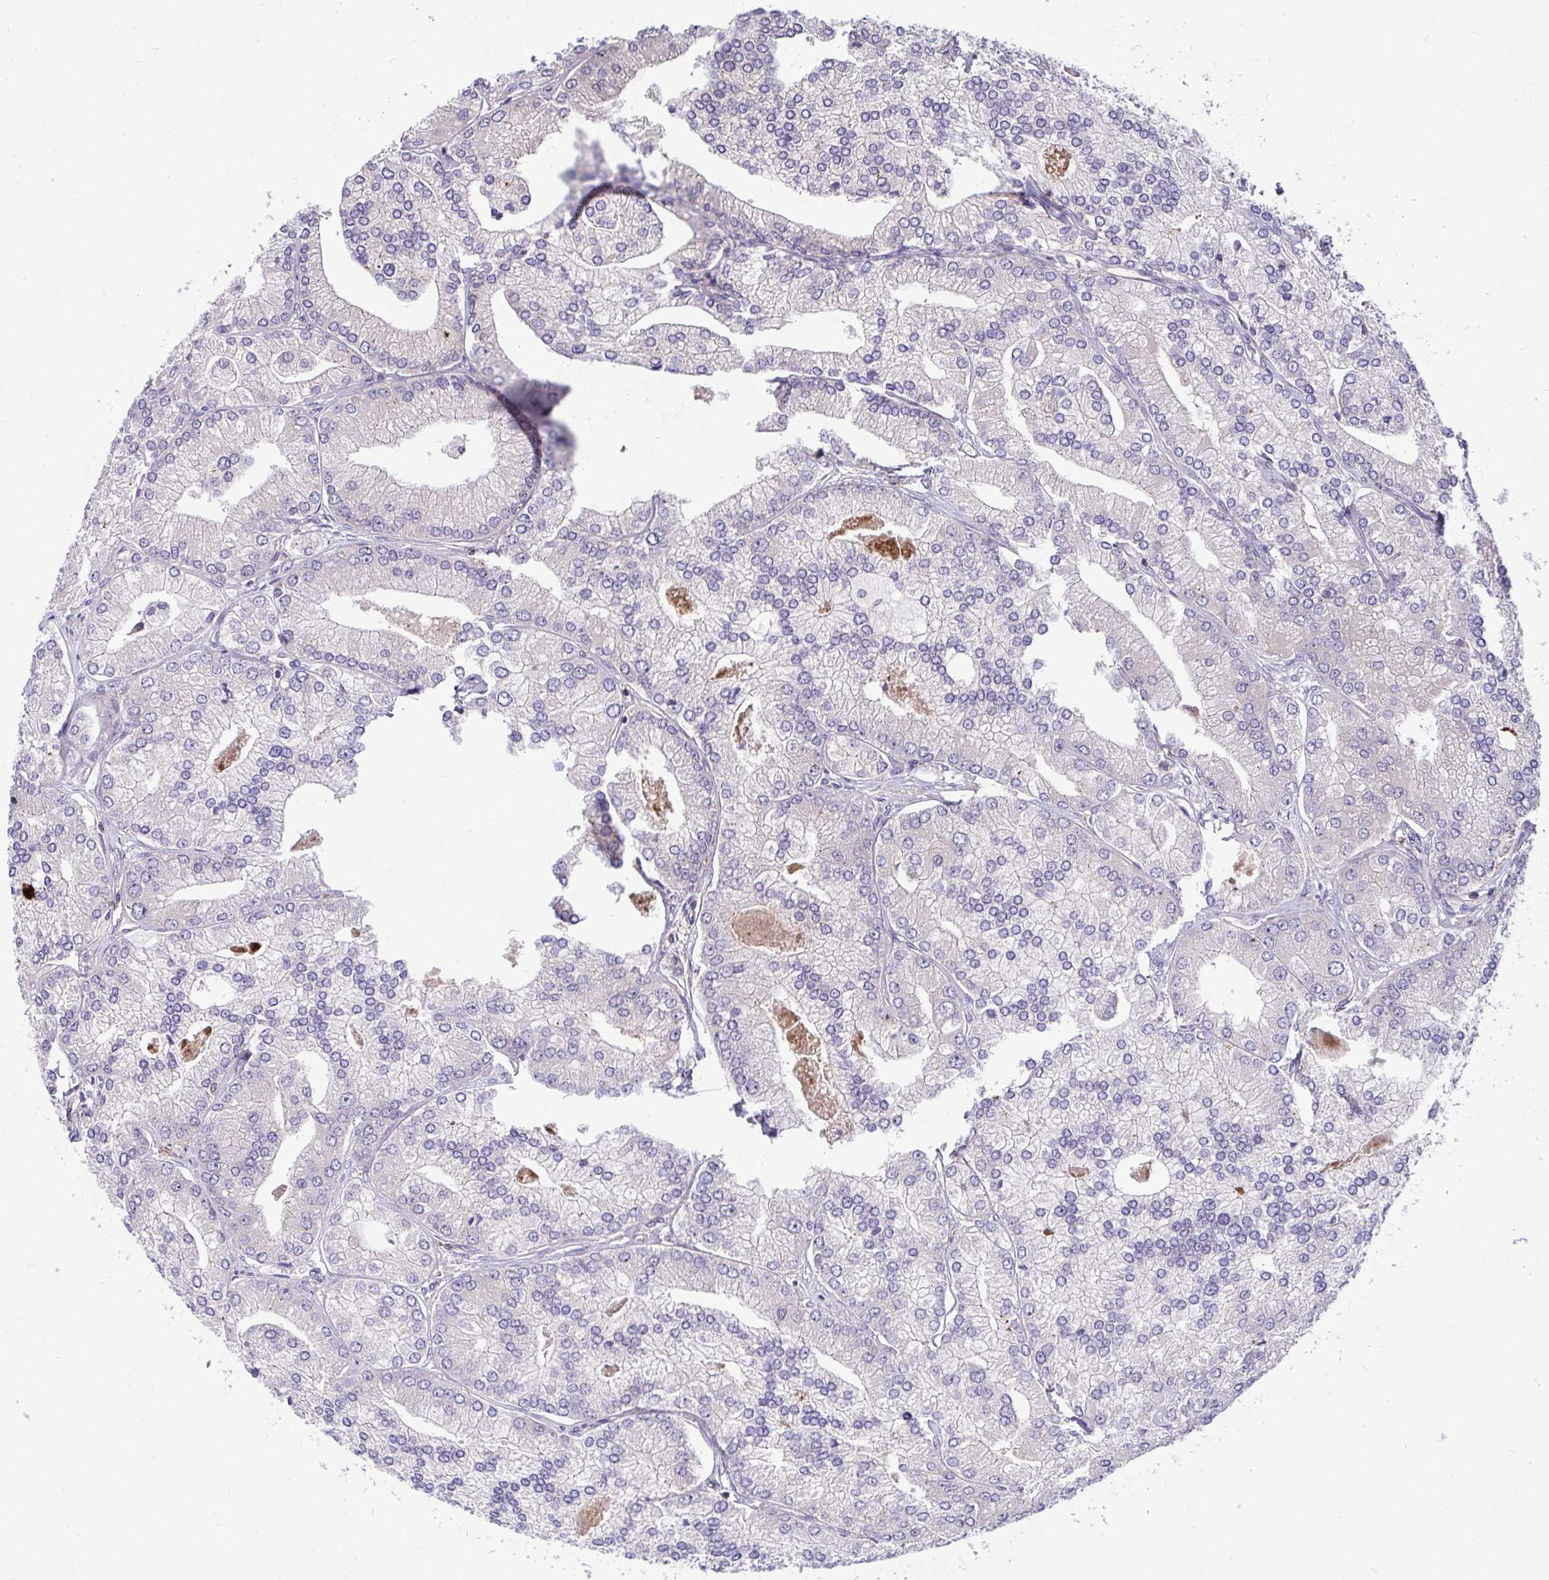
{"staining": {"intensity": "negative", "quantity": "none", "location": "none"}, "tissue": "prostate cancer", "cell_type": "Tumor cells", "image_type": "cancer", "snomed": [{"axis": "morphology", "description": "Adenocarcinoma, High grade"}, {"axis": "topography", "description": "Prostate"}], "caption": "A photomicrograph of human prostate cancer (high-grade adenocarcinoma) is negative for staining in tumor cells.", "gene": "GRB14", "patient": {"sex": "male", "age": 61}}